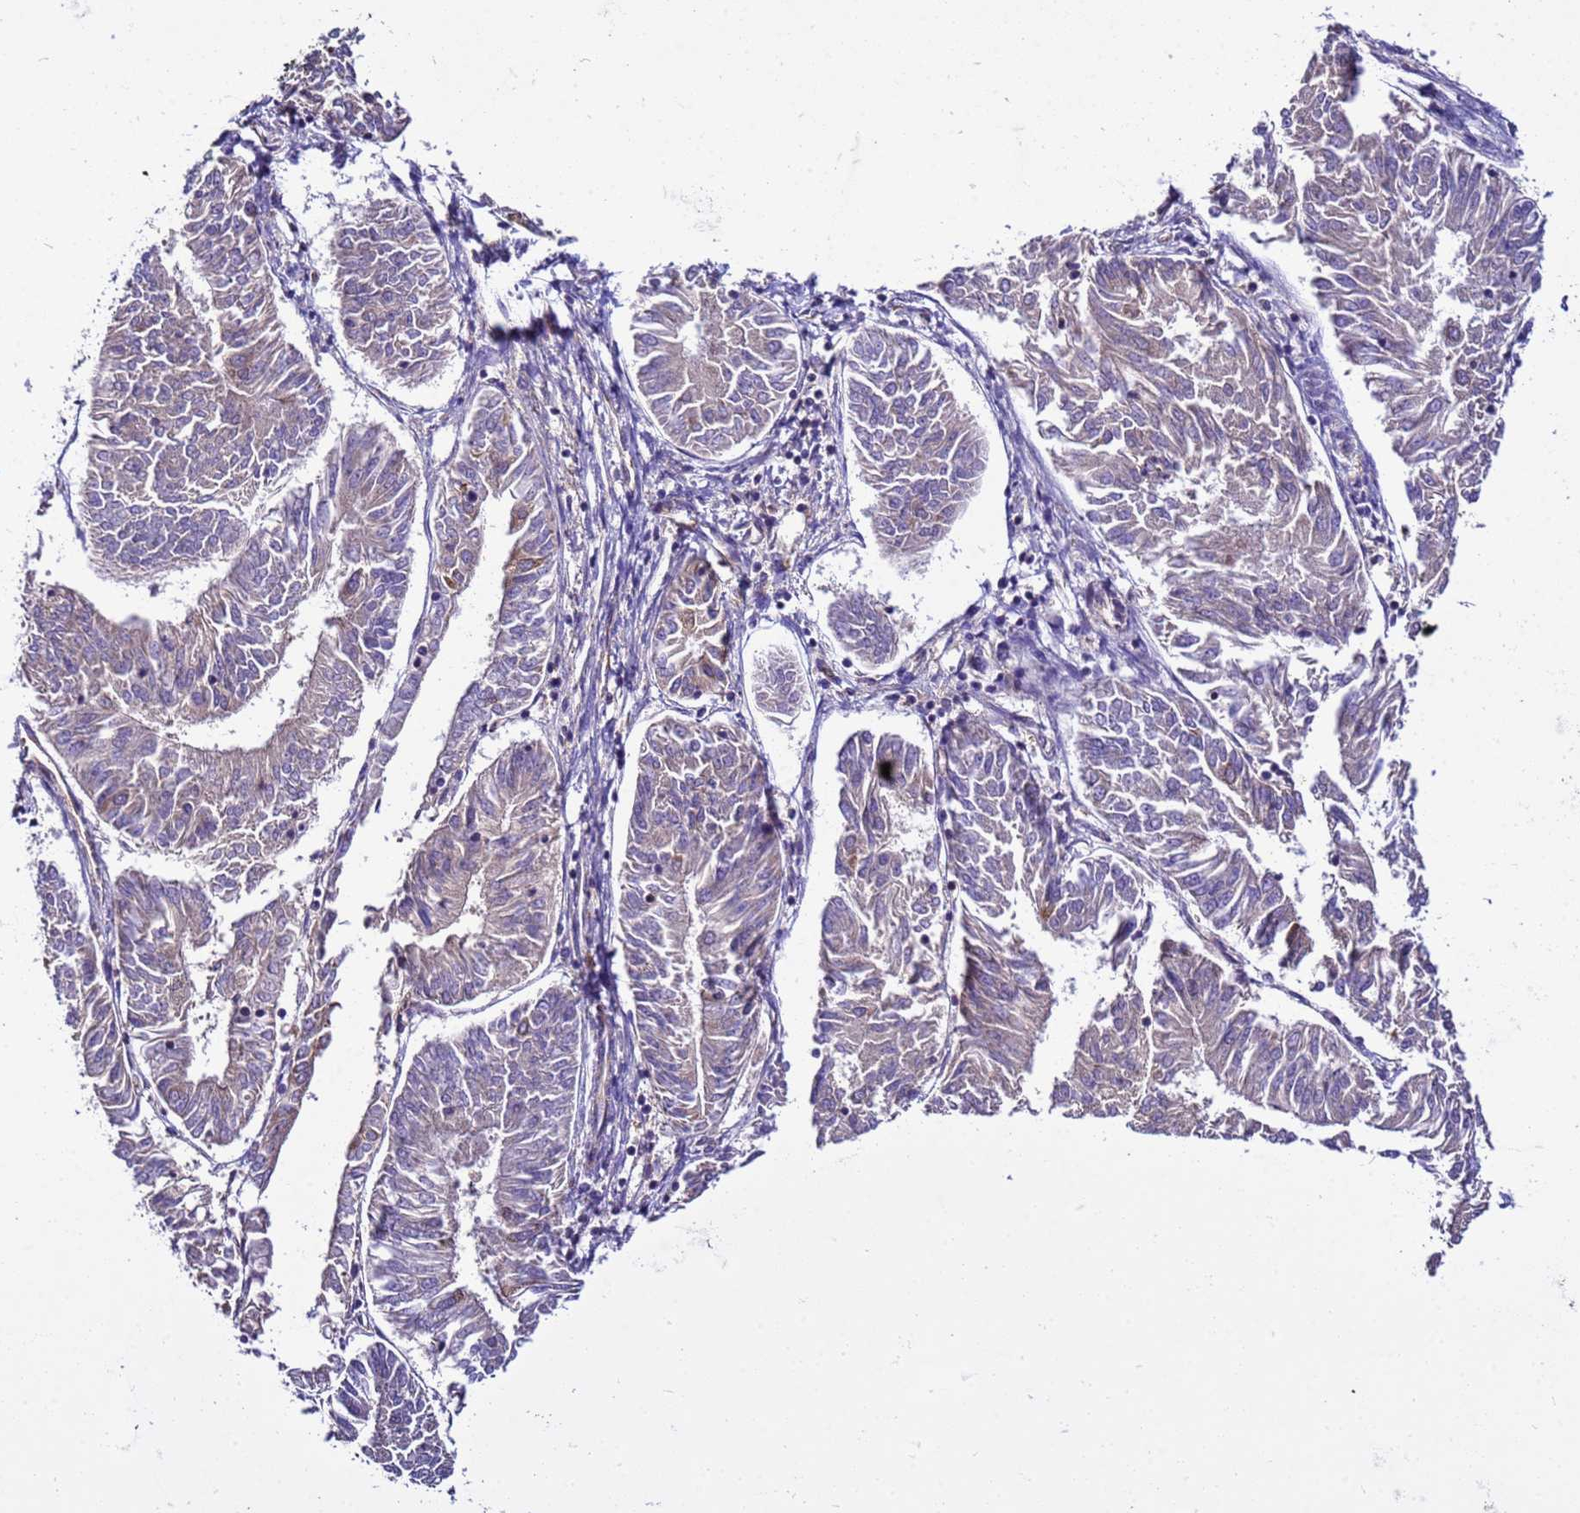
{"staining": {"intensity": "negative", "quantity": "none", "location": "none"}, "tissue": "endometrial cancer", "cell_type": "Tumor cells", "image_type": "cancer", "snomed": [{"axis": "morphology", "description": "Adenocarcinoma, NOS"}, {"axis": "topography", "description": "Endometrium"}], "caption": "This is an immunohistochemistry micrograph of endometrial cancer. There is no expression in tumor cells.", "gene": "PKD1", "patient": {"sex": "female", "age": 58}}